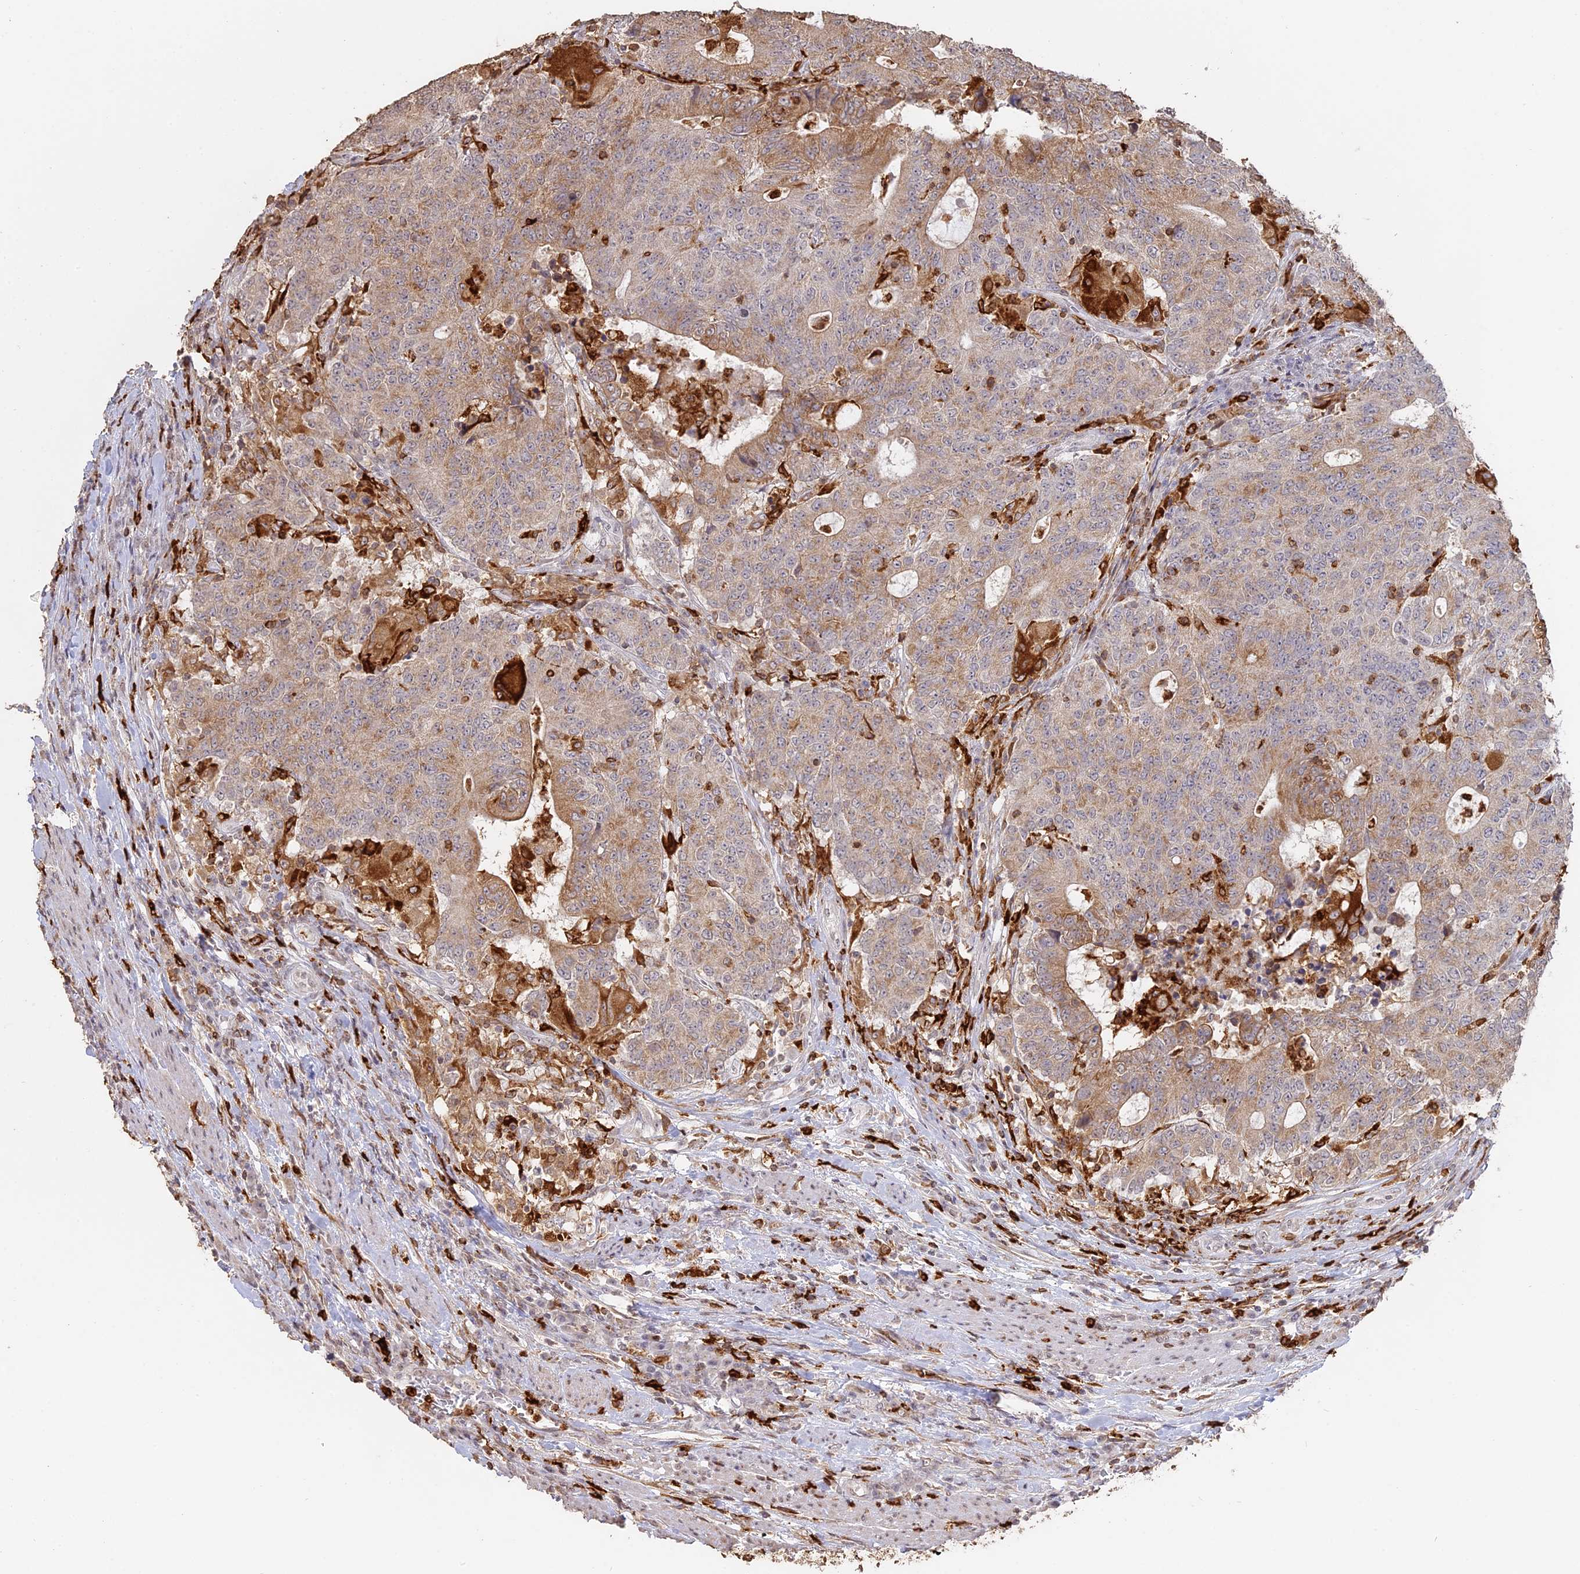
{"staining": {"intensity": "moderate", "quantity": ">75%", "location": "cytoplasmic/membranous"}, "tissue": "colorectal cancer", "cell_type": "Tumor cells", "image_type": "cancer", "snomed": [{"axis": "morphology", "description": "Adenocarcinoma, NOS"}, {"axis": "topography", "description": "Colon"}], "caption": "Brown immunohistochemical staining in human adenocarcinoma (colorectal) displays moderate cytoplasmic/membranous positivity in approximately >75% of tumor cells.", "gene": "APOBR", "patient": {"sex": "female", "age": 75}}